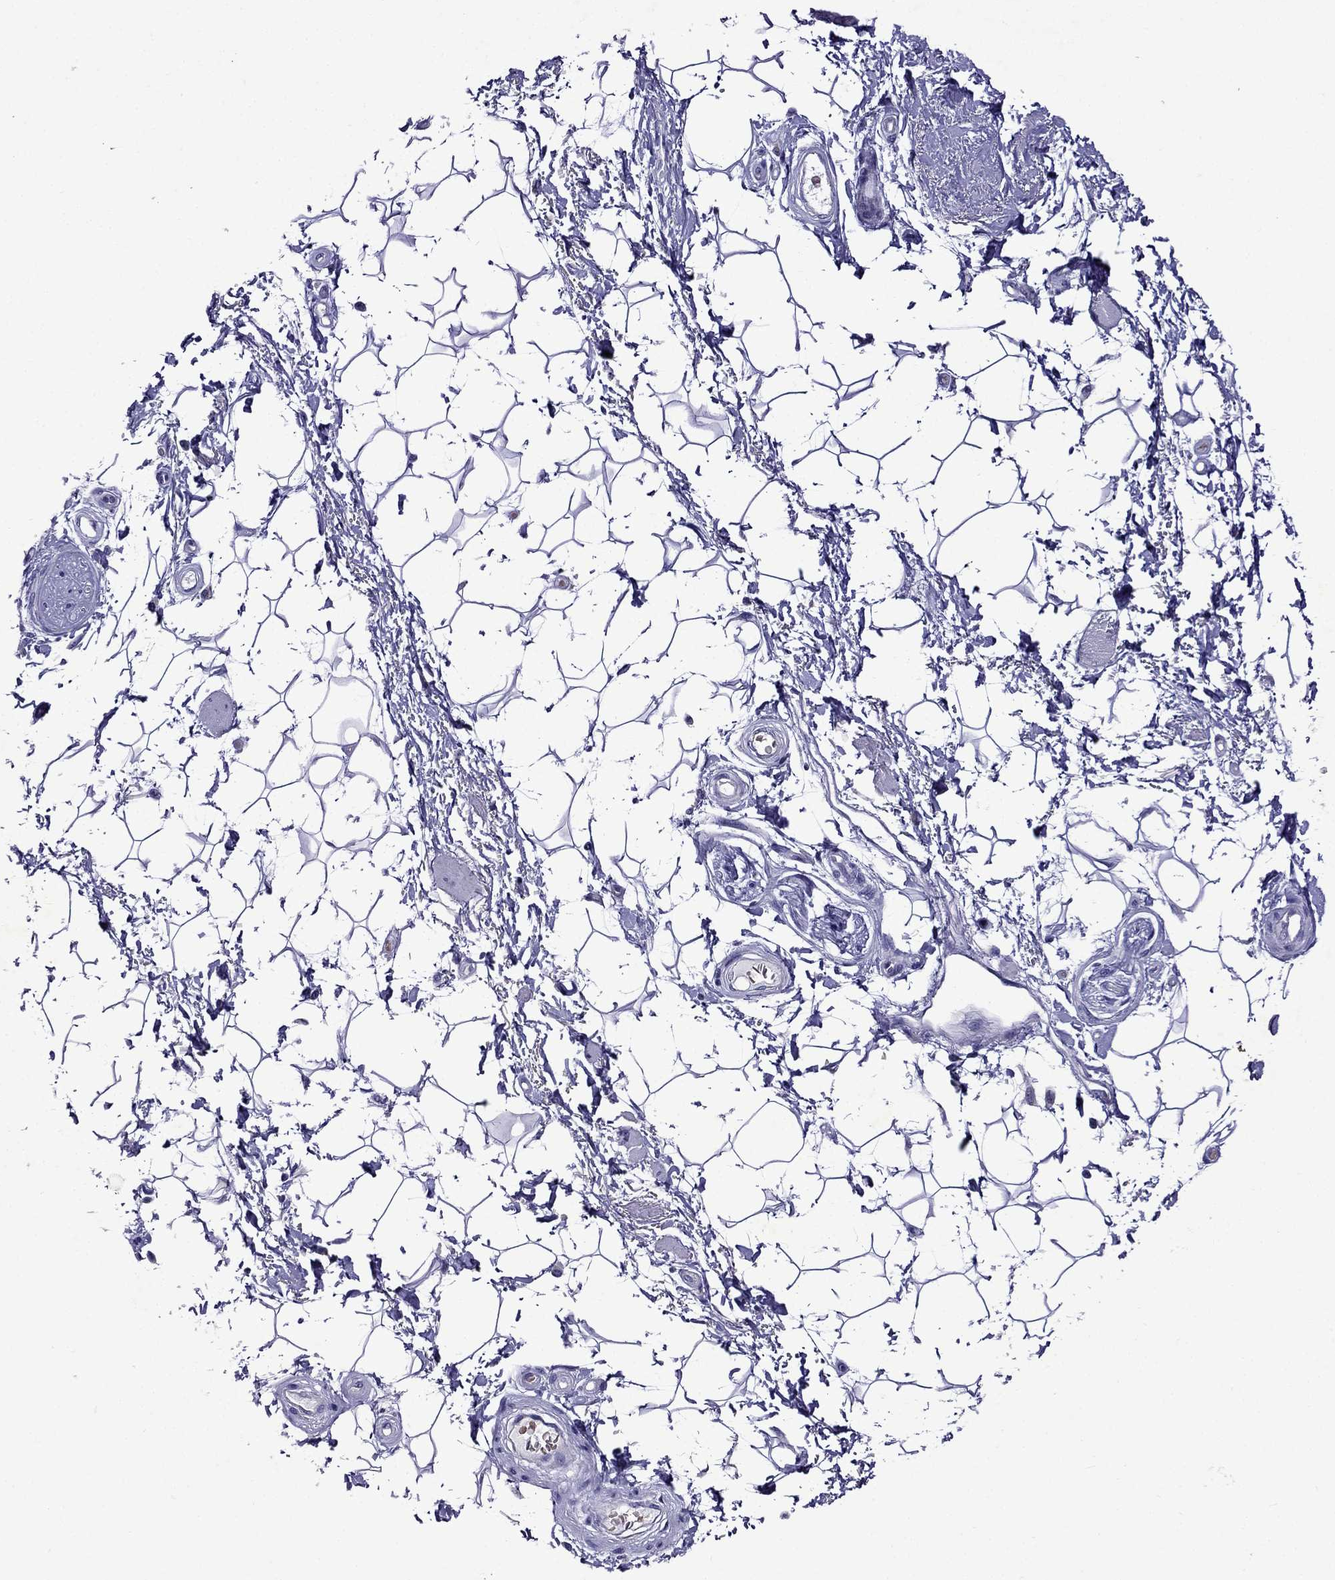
{"staining": {"intensity": "negative", "quantity": "none", "location": "none"}, "tissue": "adipose tissue", "cell_type": "Adipocytes", "image_type": "normal", "snomed": [{"axis": "morphology", "description": "Normal tissue, NOS"}, {"axis": "topography", "description": "Anal"}, {"axis": "topography", "description": "Peripheral nerve tissue"}], "caption": "Adipocytes are negative for protein expression in normal human adipose tissue.", "gene": "TDRD1", "patient": {"sex": "male", "age": 51}}